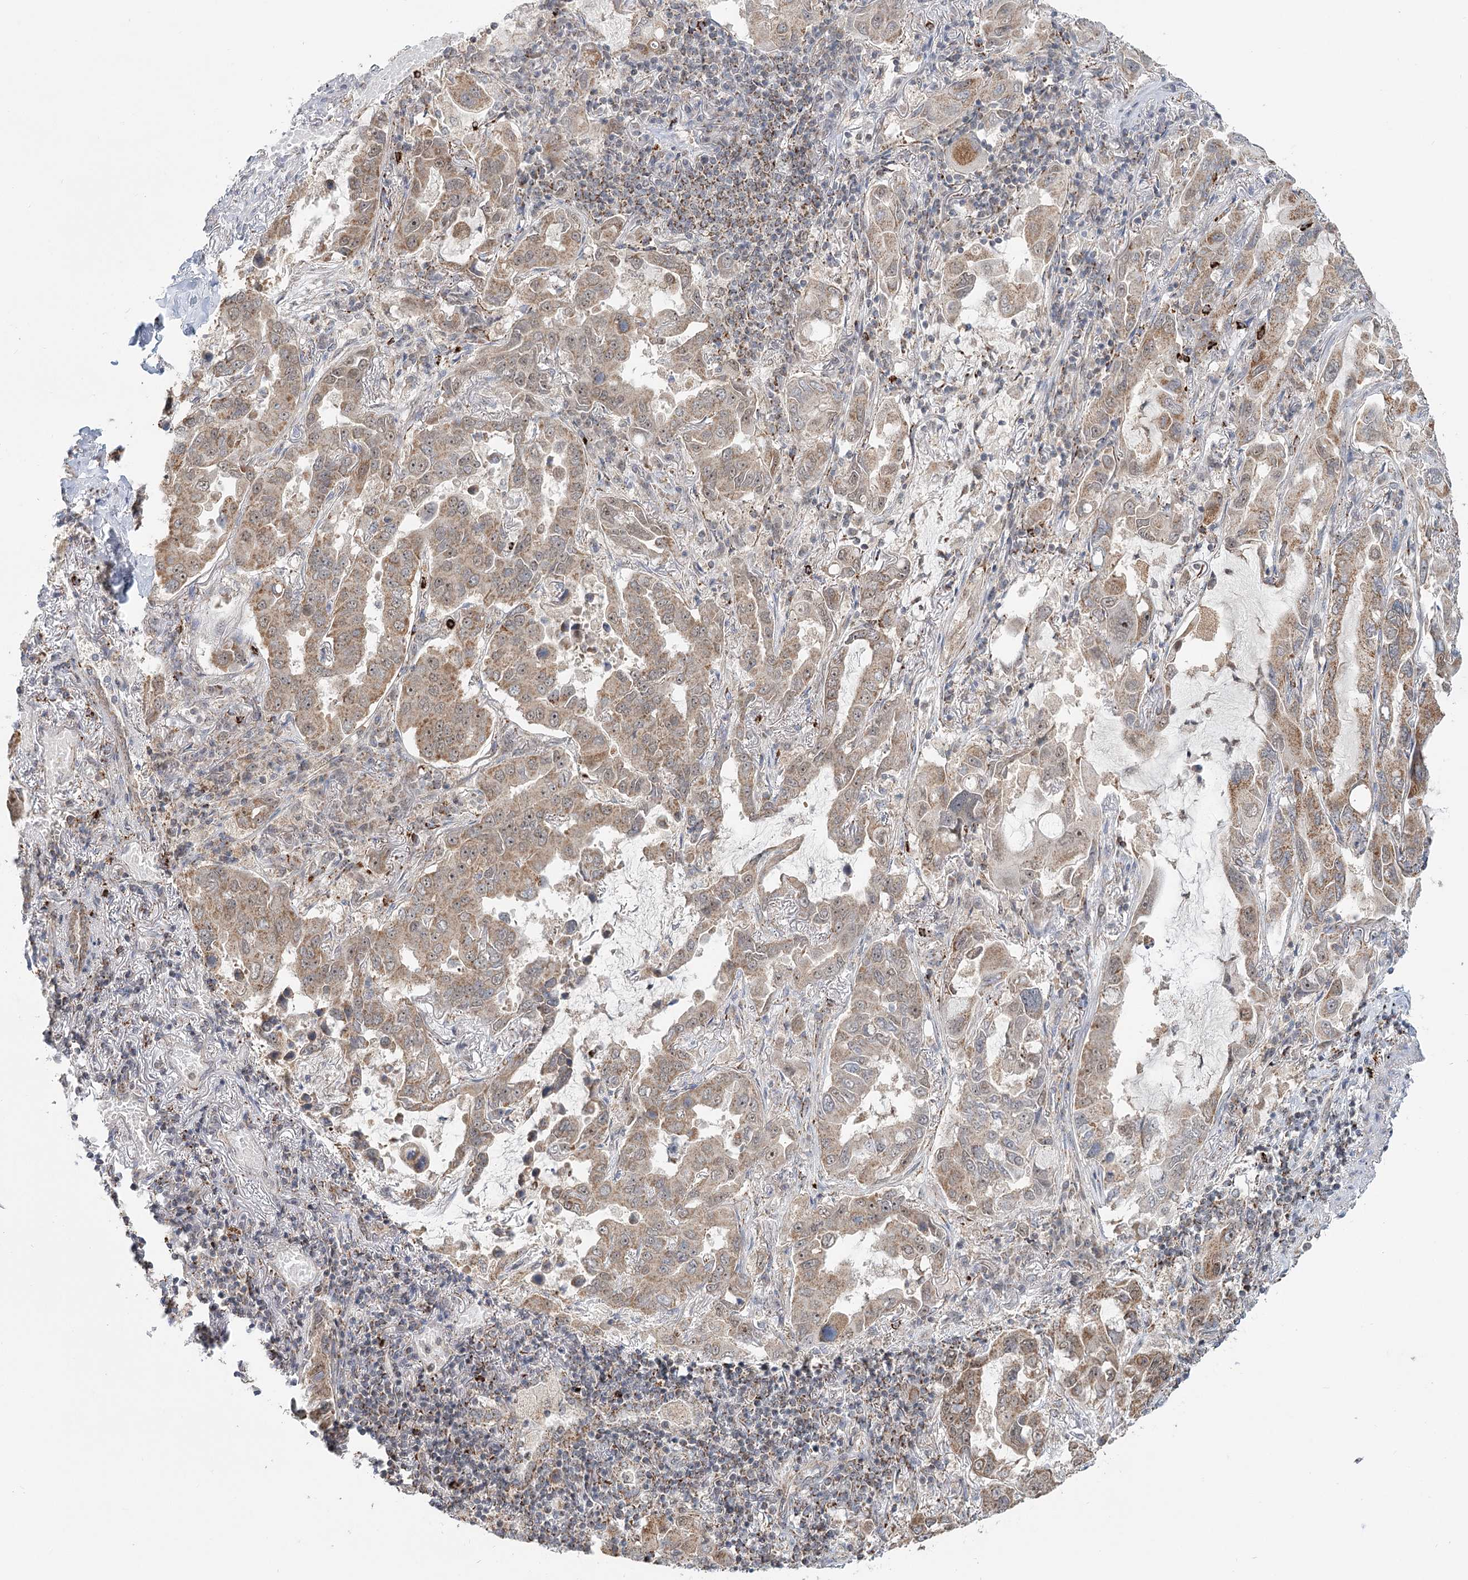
{"staining": {"intensity": "weak", "quantity": ">75%", "location": "cytoplasmic/membranous,nuclear"}, "tissue": "lung cancer", "cell_type": "Tumor cells", "image_type": "cancer", "snomed": [{"axis": "morphology", "description": "Adenocarcinoma, NOS"}, {"axis": "topography", "description": "Lung"}], "caption": "Lung adenocarcinoma stained for a protein shows weak cytoplasmic/membranous and nuclear positivity in tumor cells.", "gene": "RTN4IP1", "patient": {"sex": "male", "age": 64}}